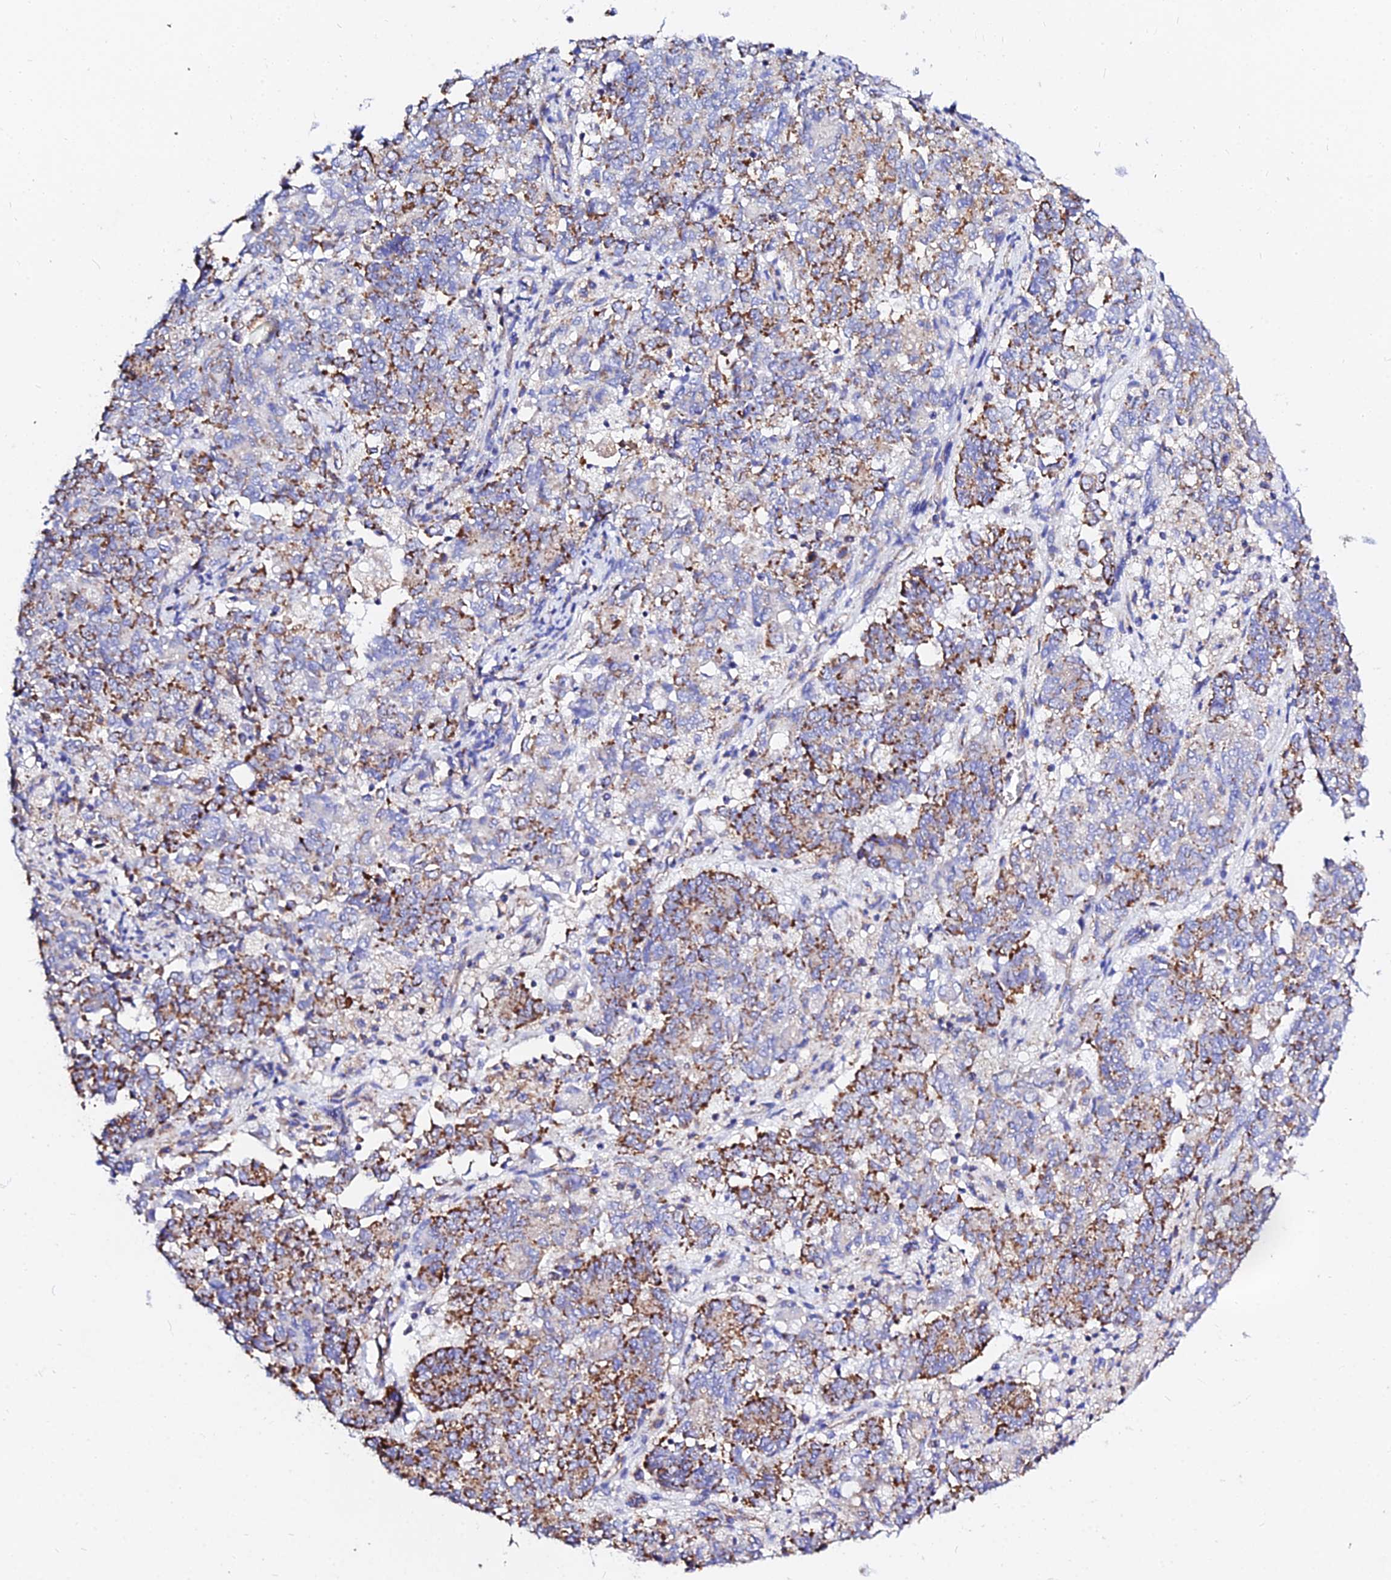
{"staining": {"intensity": "strong", "quantity": "25%-75%", "location": "cytoplasmic/membranous"}, "tissue": "endometrial cancer", "cell_type": "Tumor cells", "image_type": "cancer", "snomed": [{"axis": "morphology", "description": "Adenocarcinoma, NOS"}, {"axis": "topography", "description": "Endometrium"}], "caption": "IHC of human endometrial cancer shows high levels of strong cytoplasmic/membranous expression in approximately 25%-75% of tumor cells.", "gene": "ZNF573", "patient": {"sex": "female", "age": 80}}